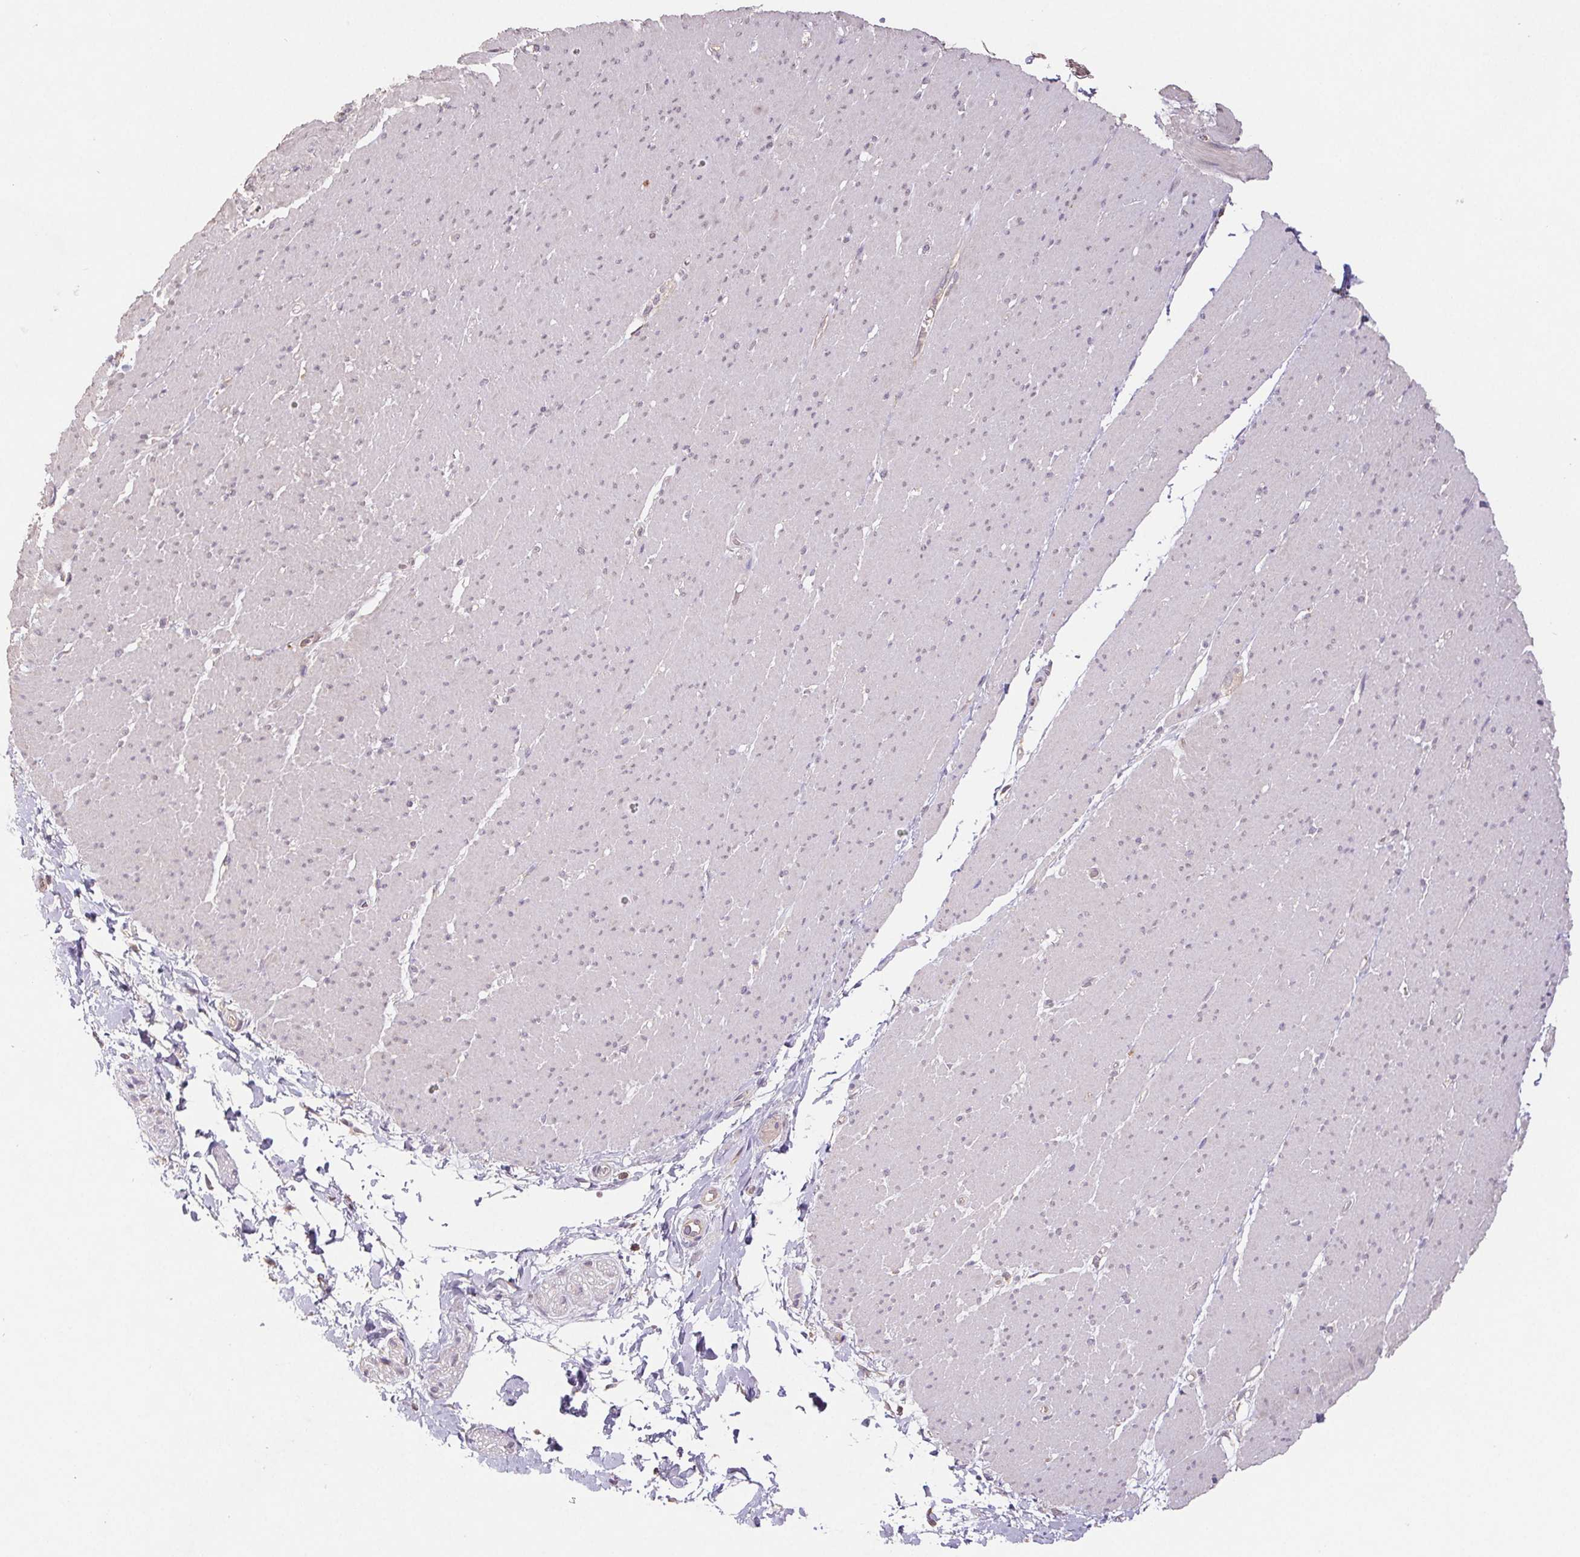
{"staining": {"intensity": "negative", "quantity": "none", "location": "none"}, "tissue": "smooth muscle", "cell_type": "Smooth muscle cells", "image_type": "normal", "snomed": [{"axis": "morphology", "description": "Normal tissue, NOS"}, {"axis": "topography", "description": "Smooth muscle"}, {"axis": "topography", "description": "Rectum"}], "caption": "An immunohistochemistry histopathology image of unremarkable smooth muscle is shown. There is no staining in smooth muscle cells of smooth muscle.", "gene": "RAB11A", "patient": {"sex": "male", "age": 53}}